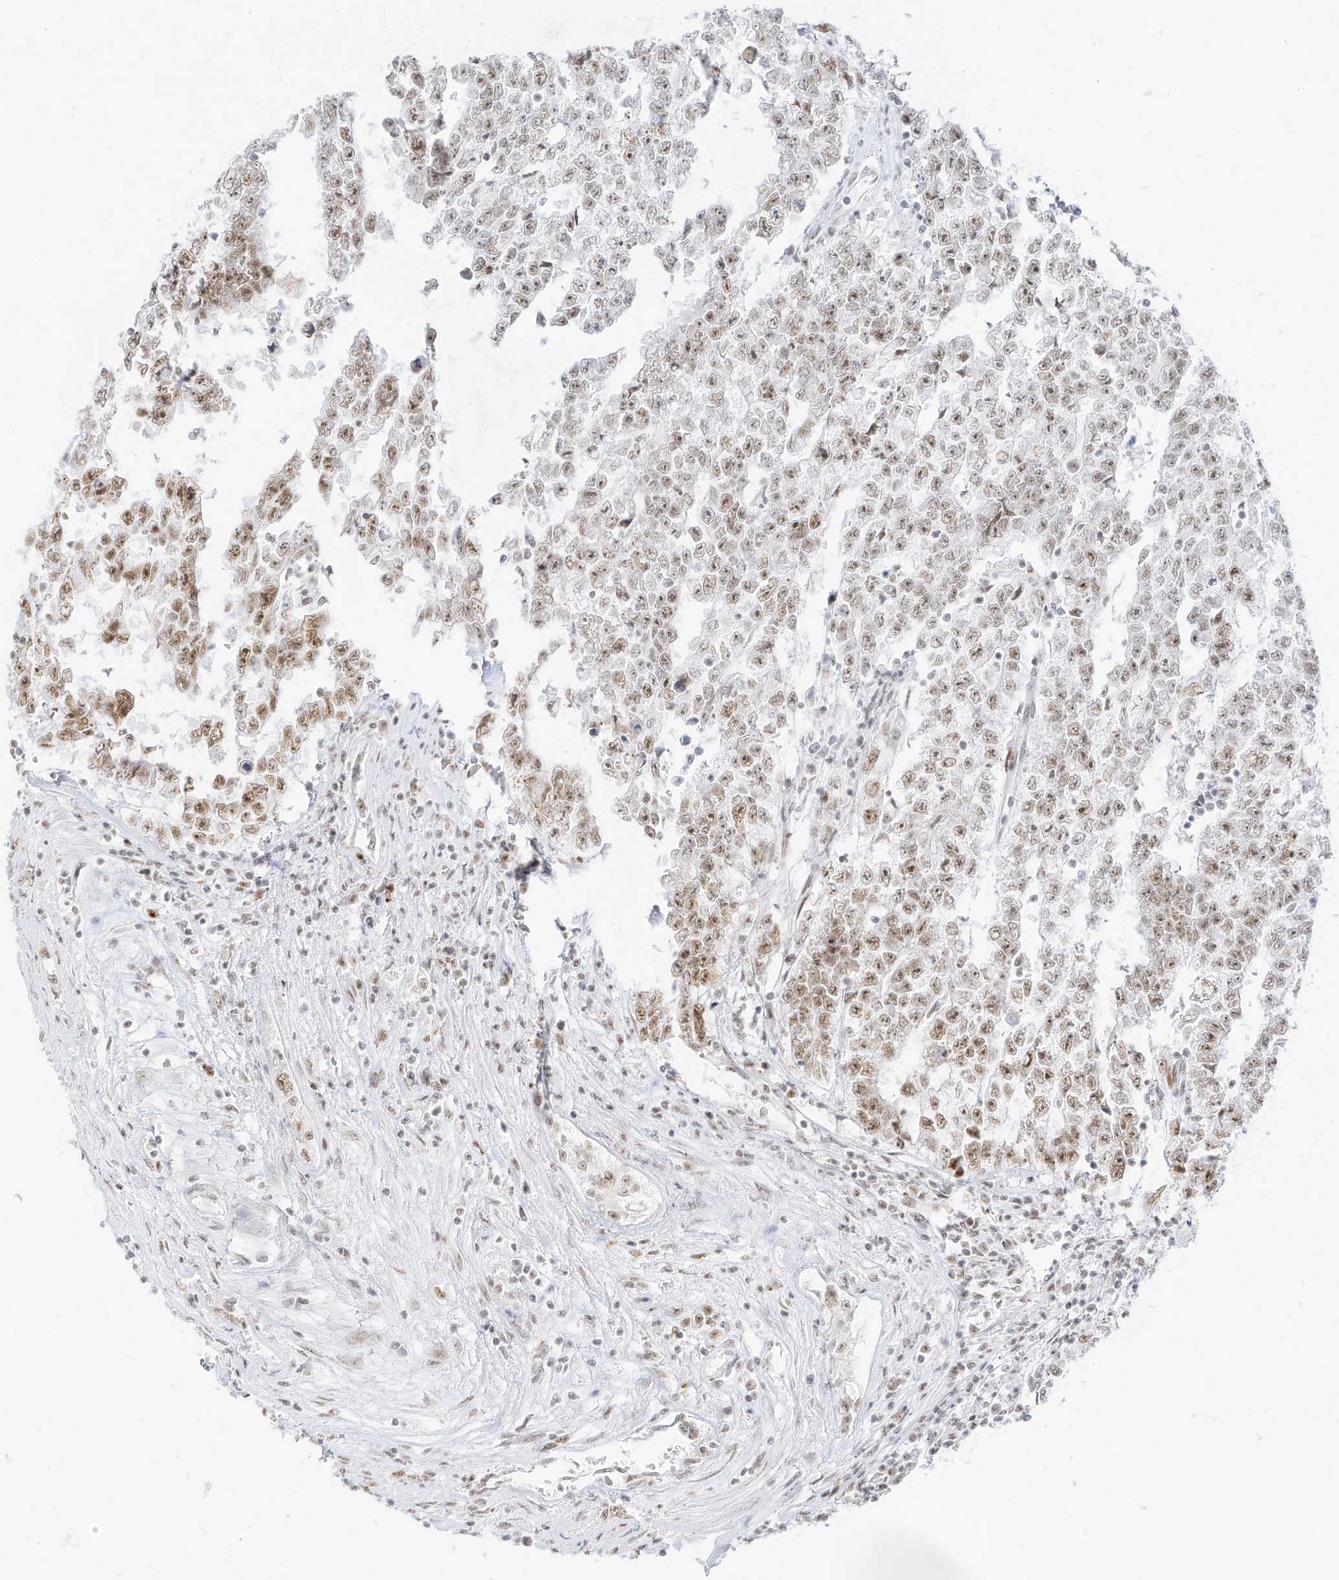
{"staining": {"intensity": "moderate", "quantity": ">75%", "location": "nuclear"}, "tissue": "testis cancer", "cell_type": "Tumor cells", "image_type": "cancer", "snomed": [{"axis": "morphology", "description": "Carcinoma, Embryonal, NOS"}, {"axis": "topography", "description": "Testis"}], "caption": "Protein expression analysis of human embryonal carcinoma (testis) reveals moderate nuclear positivity in about >75% of tumor cells. (Brightfield microscopy of DAB IHC at high magnification).", "gene": "SUPT5H", "patient": {"sex": "male", "age": 25}}